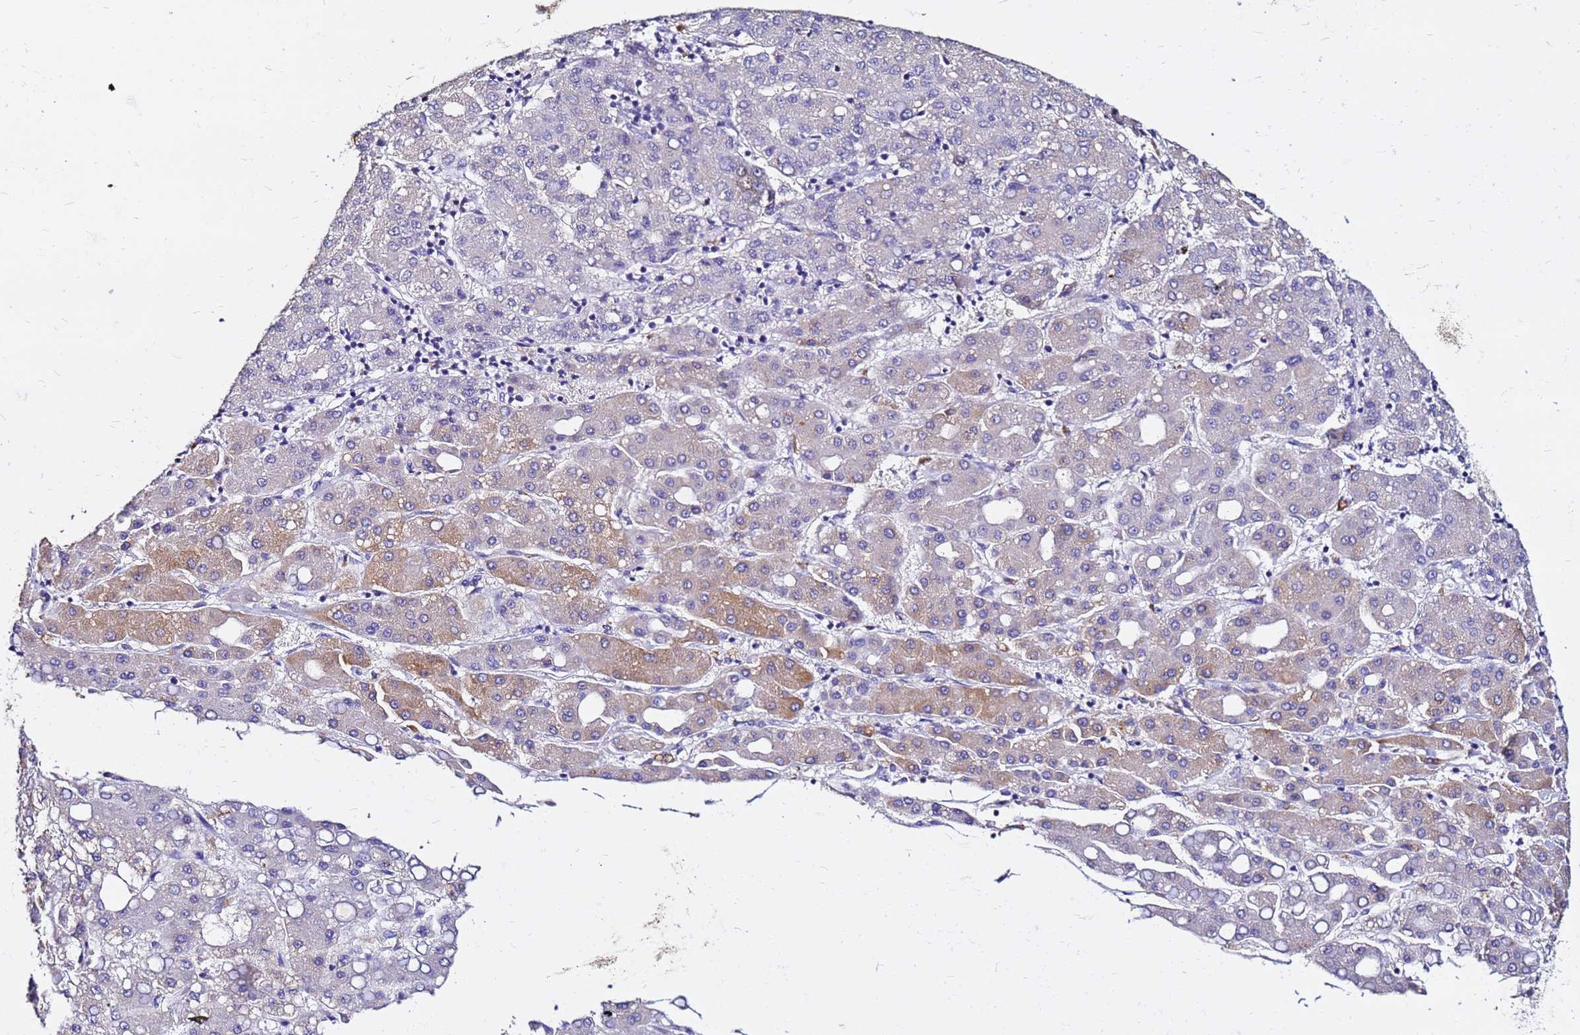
{"staining": {"intensity": "moderate", "quantity": "<25%", "location": "cytoplasmic/membranous"}, "tissue": "liver cancer", "cell_type": "Tumor cells", "image_type": "cancer", "snomed": [{"axis": "morphology", "description": "Carcinoma, Hepatocellular, NOS"}, {"axis": "topography", "description": "Liver"}], "caption": "Protein expression analysis of human liver cancer reveals moderate cytoplasmic/membranous positivity in approximately <25% of tumor cells. The staining is performed using DAB brown chromogen to label protein expression. The nuclei are counter-stained blue using hematoxylin.", "gene": "FAM183A", "patient": {"sex": "male", "age": 65}}